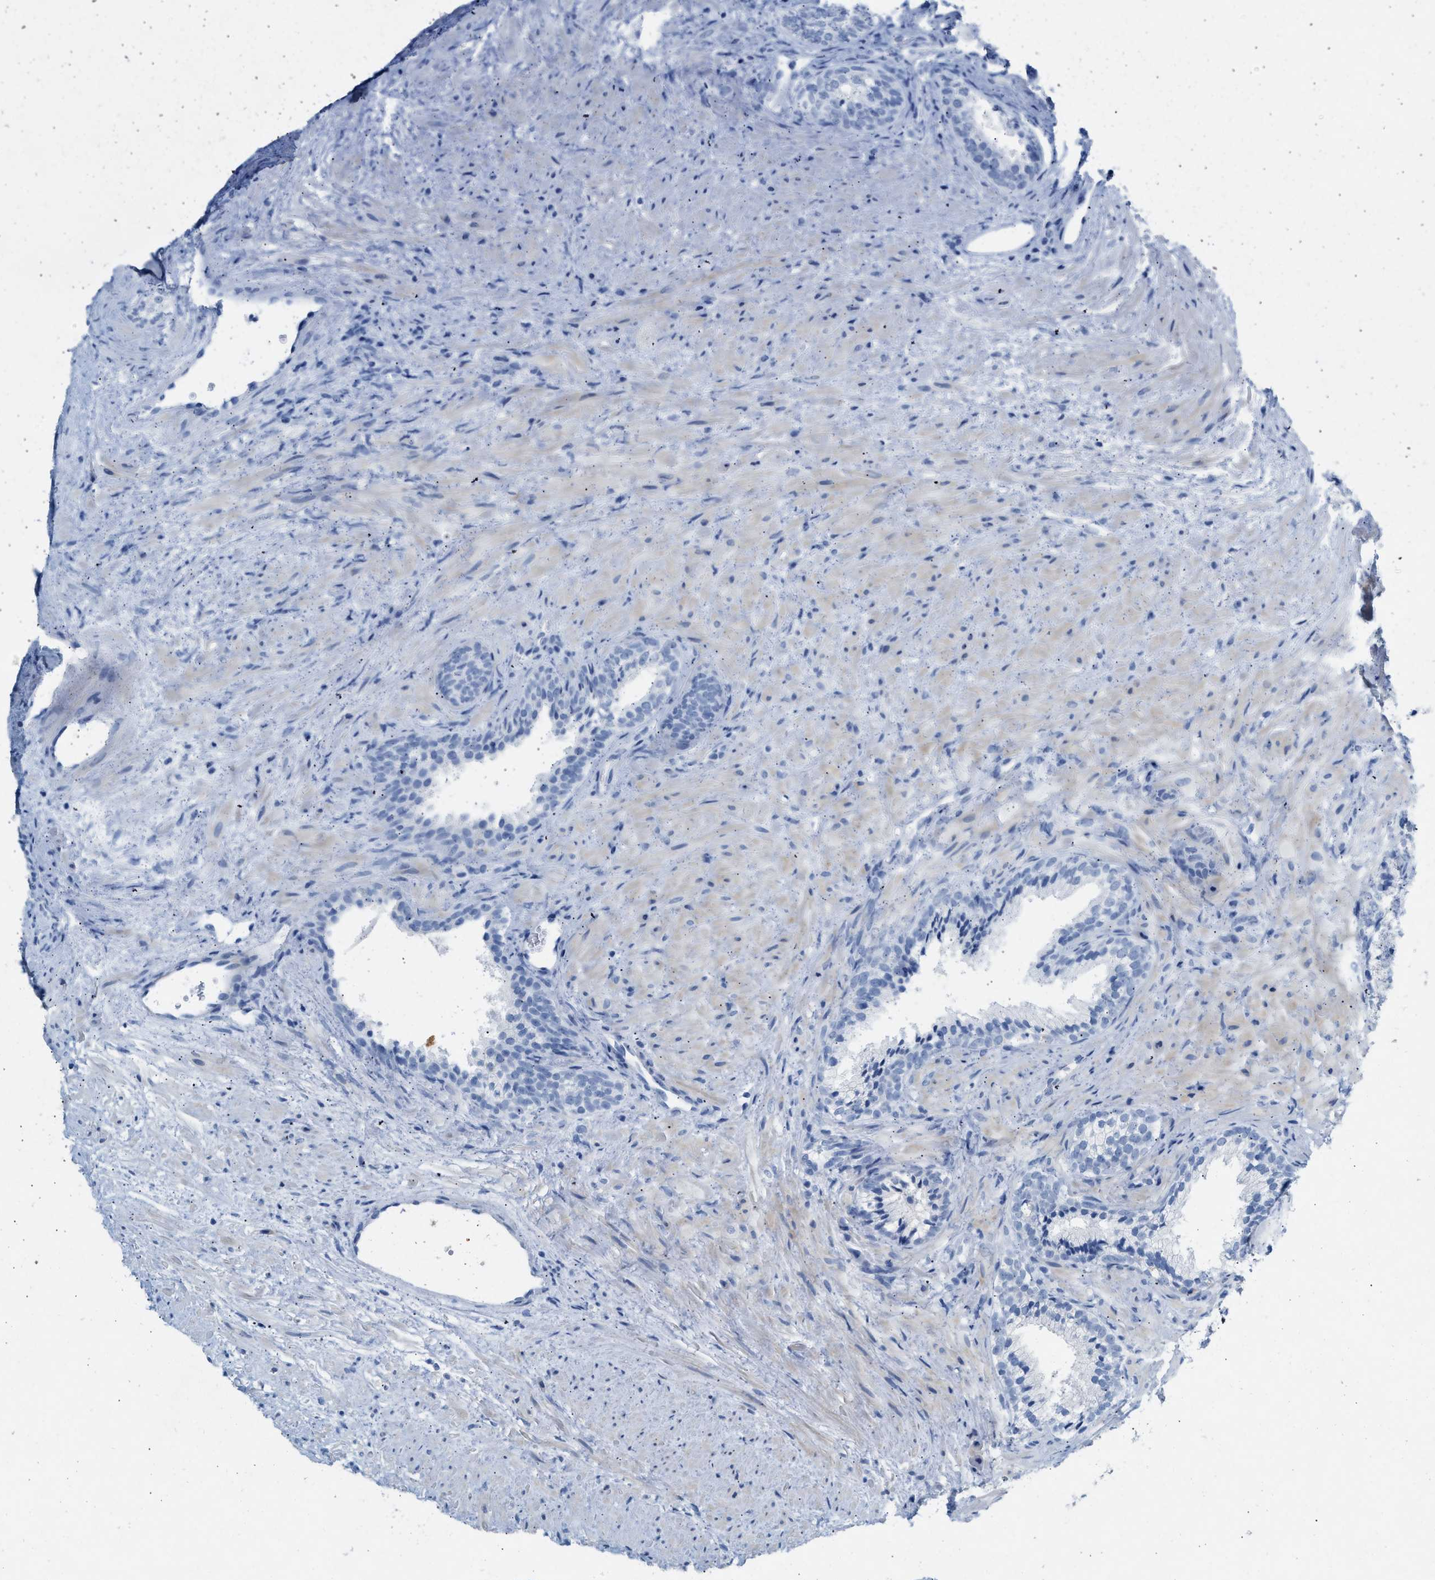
{"staining": {"intensity": "negative", "quantity": "none", "location": "none"}, "tissue": "prostate", "cell_type": "Glandular cells", "image_type": "normal", "snomed": [{"axis": "morphology", "description": "Normal tissue, NOS"}, {"axis": "topography", "description": "Prostate"}], "caption": "Protein analysis of unremarkable prostate displays no significant staining in glandular cells.", "gene": "HHATL", "patient": {"sex": "male", "age": 76}}